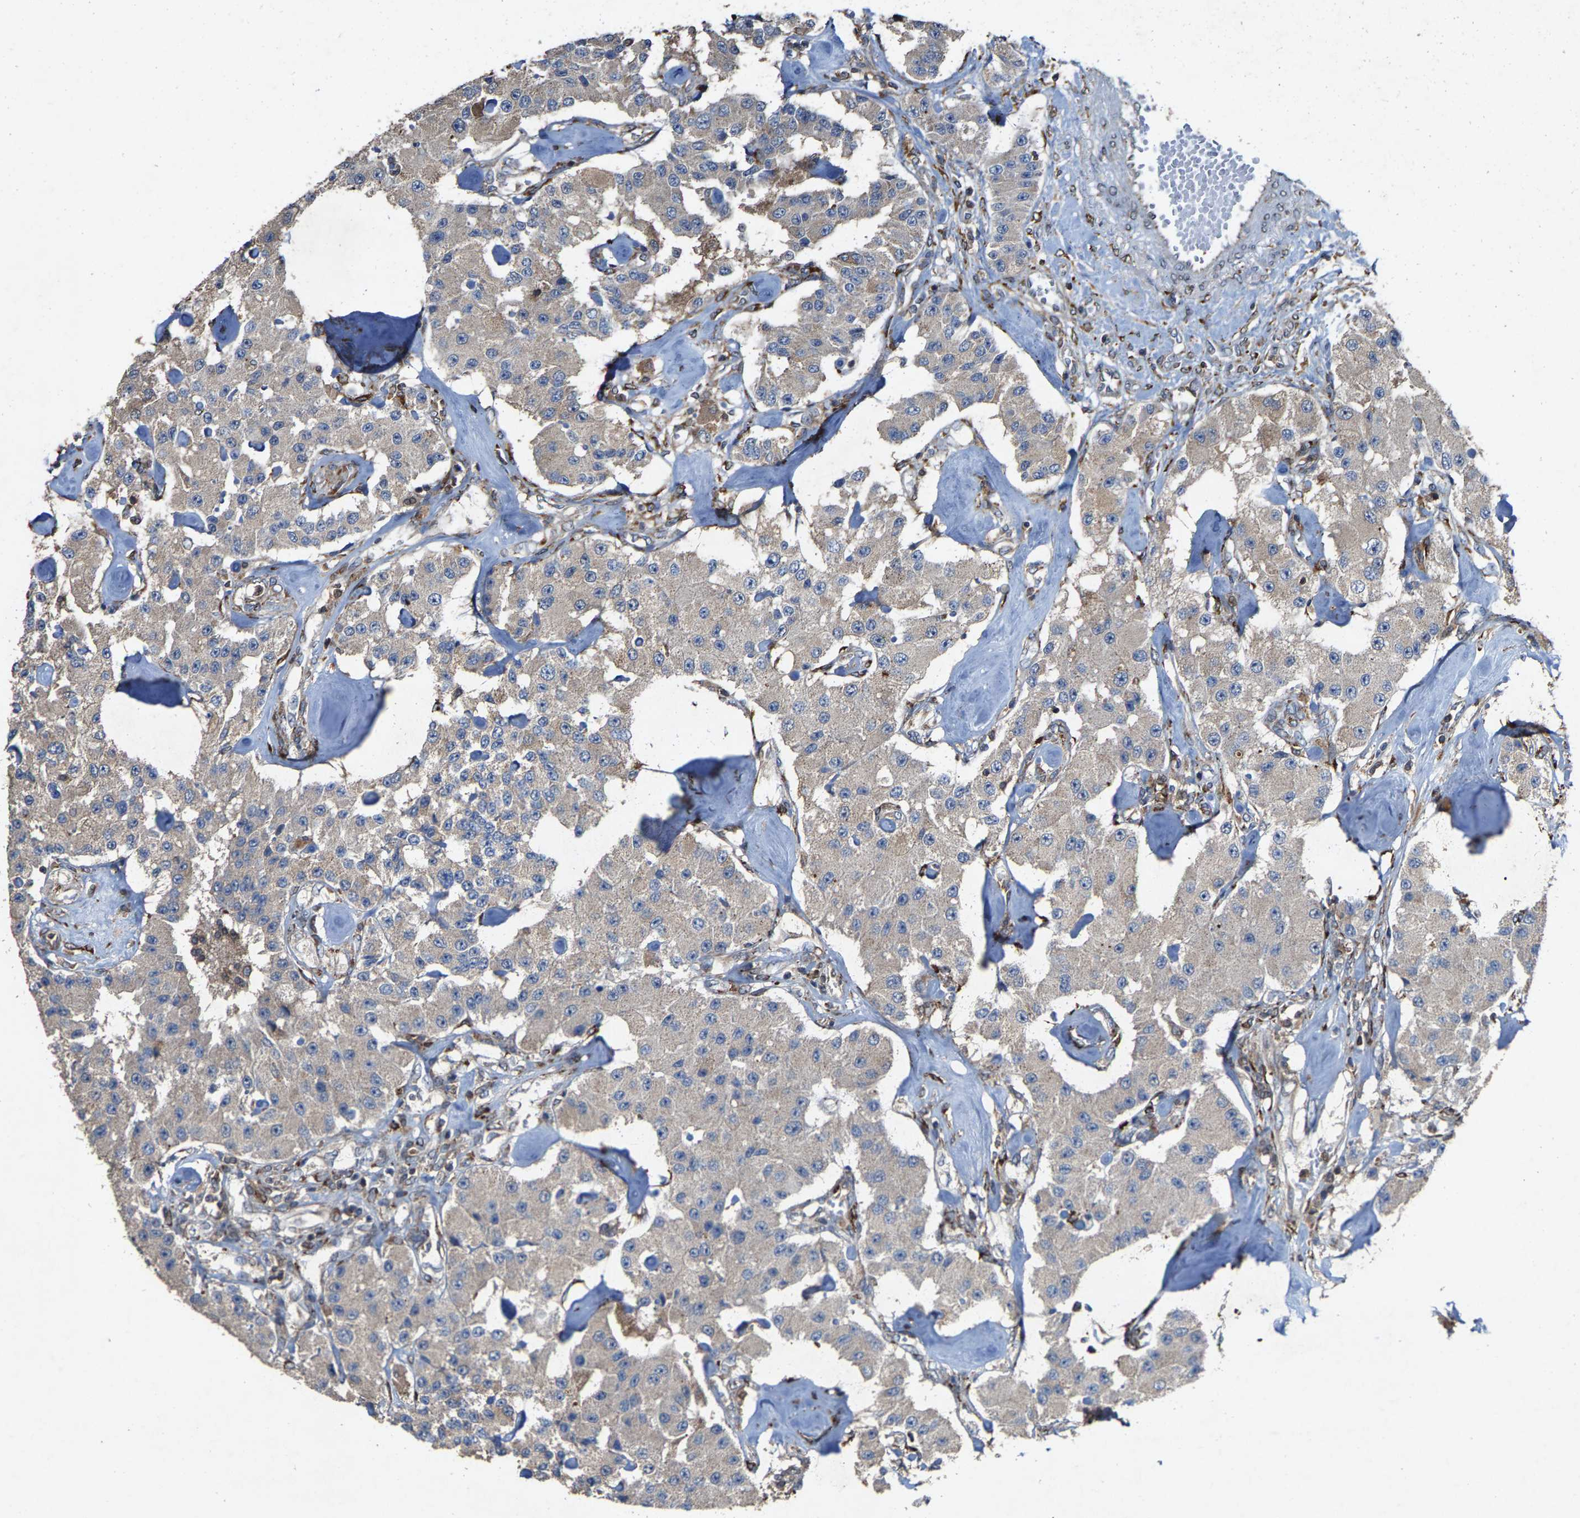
{"staining": {"intensity": "weak", "quantity": "<25%", "location": "cytoplasmic/membranous"}, "tissue": "carcinoid", "cell_type": "Tumor cells", "image_type": "cancer", "snomed": [{"axis": "morphology", "description": "Carcinoid, malignant, NOS"}, {"axis": "topography", "description": "Pancreas"}], "caption": "This photomicrograph is of carcinoid stained with IHC to label a protein in brown with the nuclei are counter-stained blue. There is no expression in tumor cells.", "gene": "FGD3", "patient": {"sex": "male", "age": 41}}